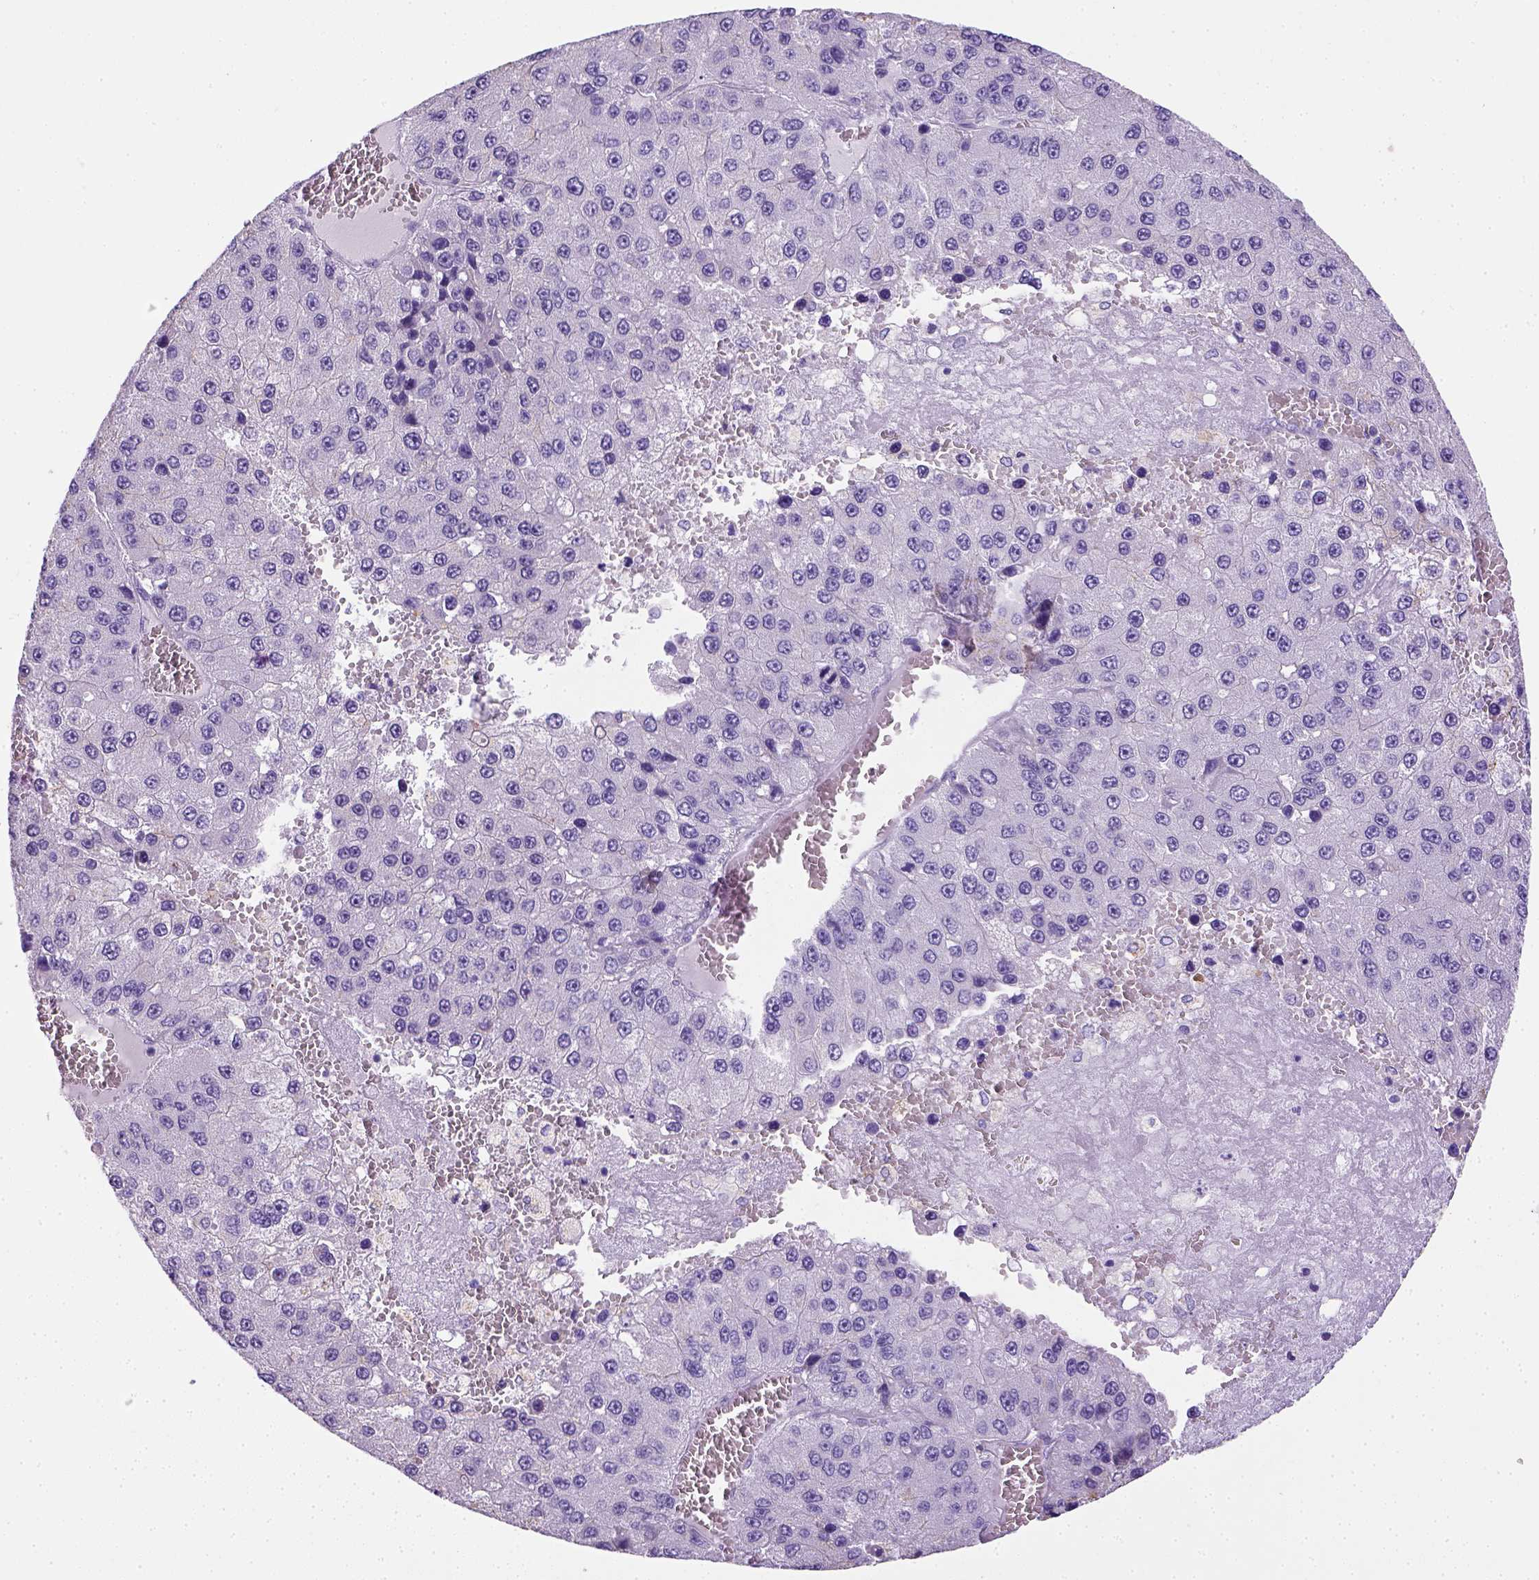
{"staining": {"intensity": "negative", "quantity": "none", "location": "none"}, "tissue": "liver cancer", "cell_type": "Tumor cells", "image_type": "cancer", "snomed": [{"axis": "morphology", "description": "Carcinoma, Hepatocellular, NOS"}, {"axis": "topography", "description": "Liver"}], "caption": "A high-resolution histopathology image shows immunohistochemistry (IHC) staining of hepatocellular carcinoma (liver), which reveals no significant expression in tumor cells.", "gene": "KRT71", "patient": {"sex": "female", "age": 73}}